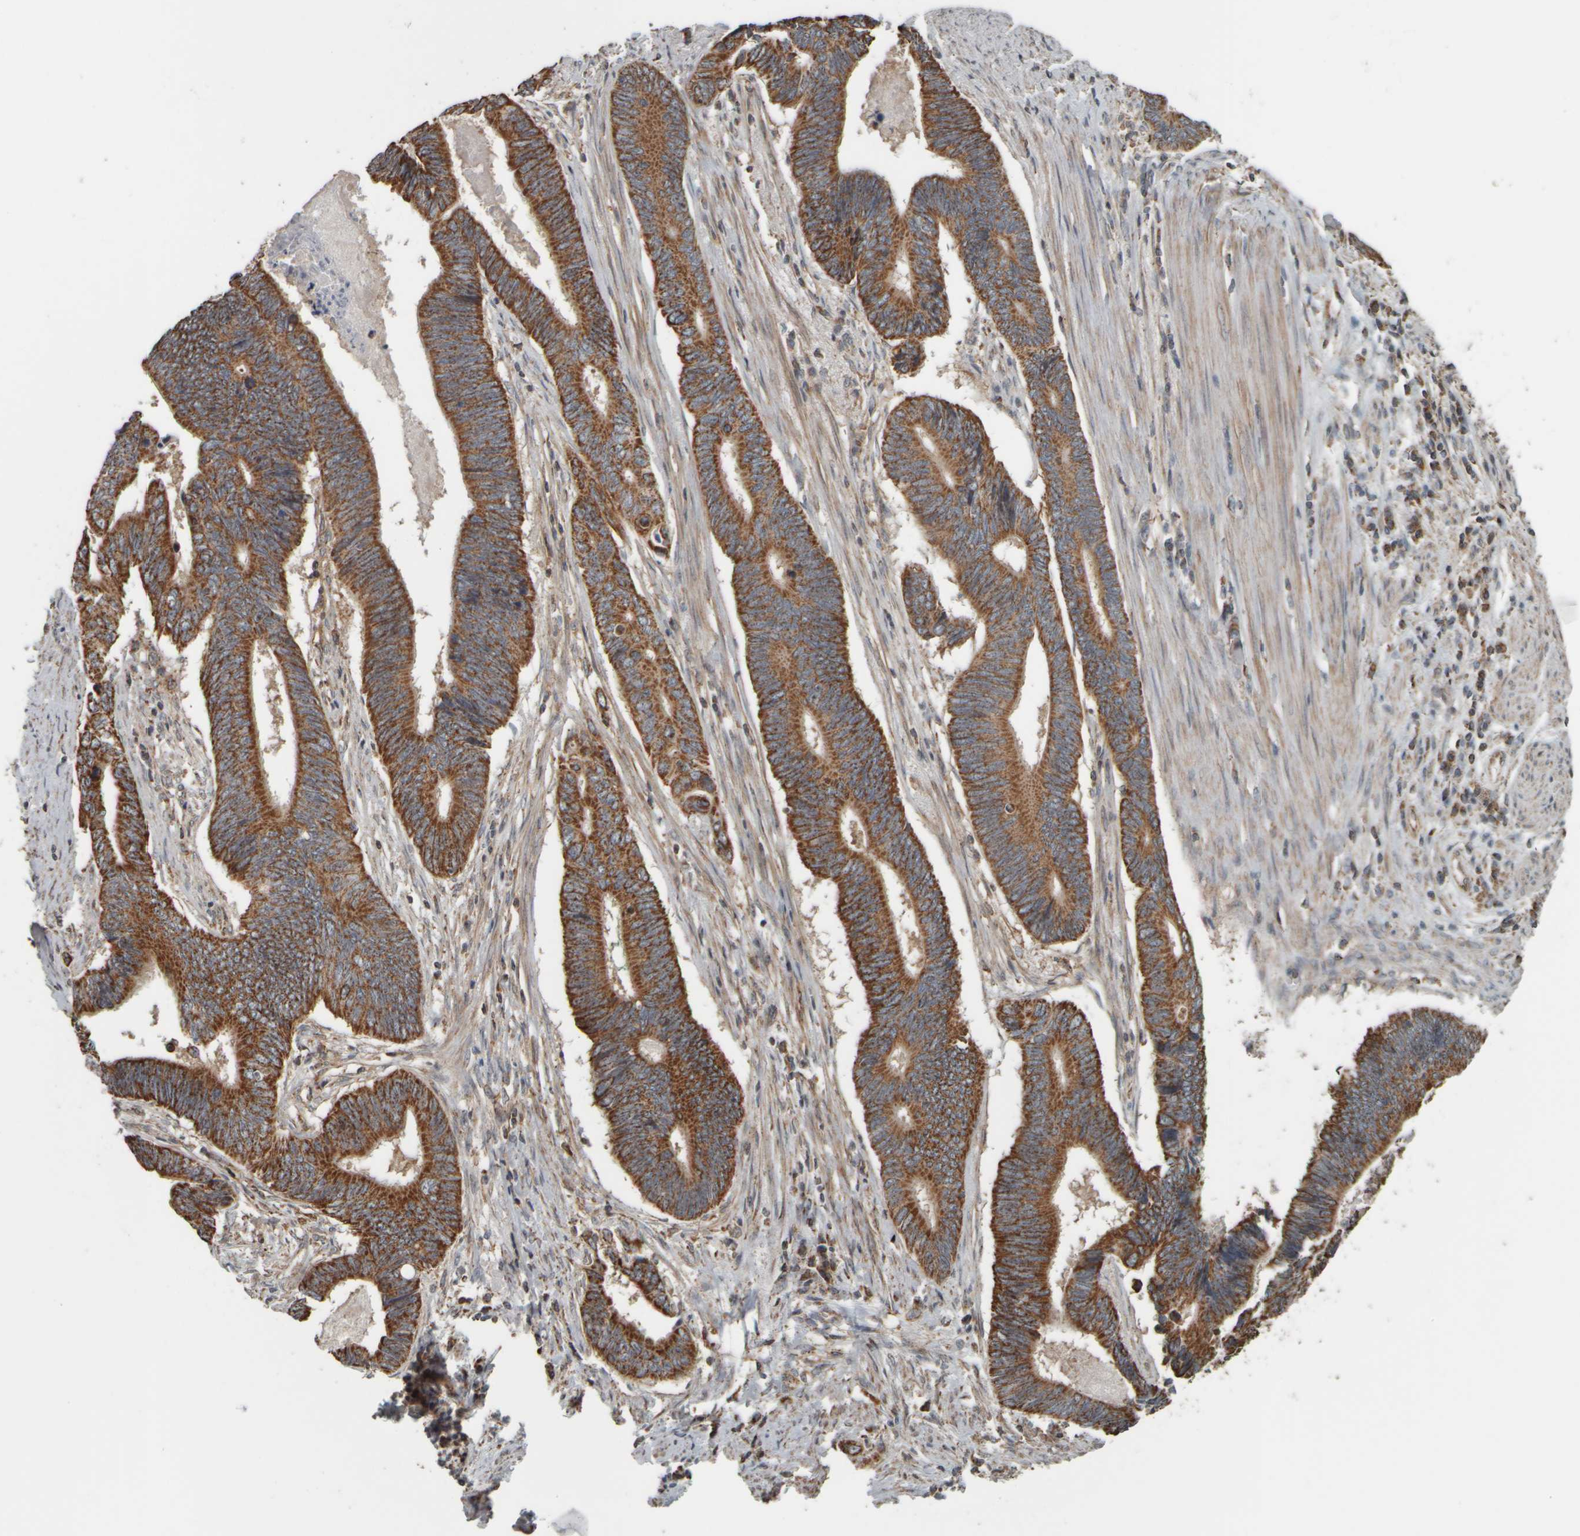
{"staining": {"intensity": "strong", "quantity": ">75%", "location": "cytoplasmic/membranous"}, "tissue": "pancreatic cancer", "cell_type": "Tumor cells", "image_type": "cancer", "snomed": [{"axis": "morphology", "description": "Adenocarcinoma, NOS"}, {"axis": "topography", "description": "Pancreas"}], "caption": "The histopathology image demonstrates staining of pancreatic cancer (adenocarcinoma), revealing strong cytoplasmic/membranous protein positivity (brown color) within tumor cells. (DAB = brown stain, brightfield microscopy at high magnification).", "gene": "APBB2", "patient": {"sex": "female", "age": 70}}